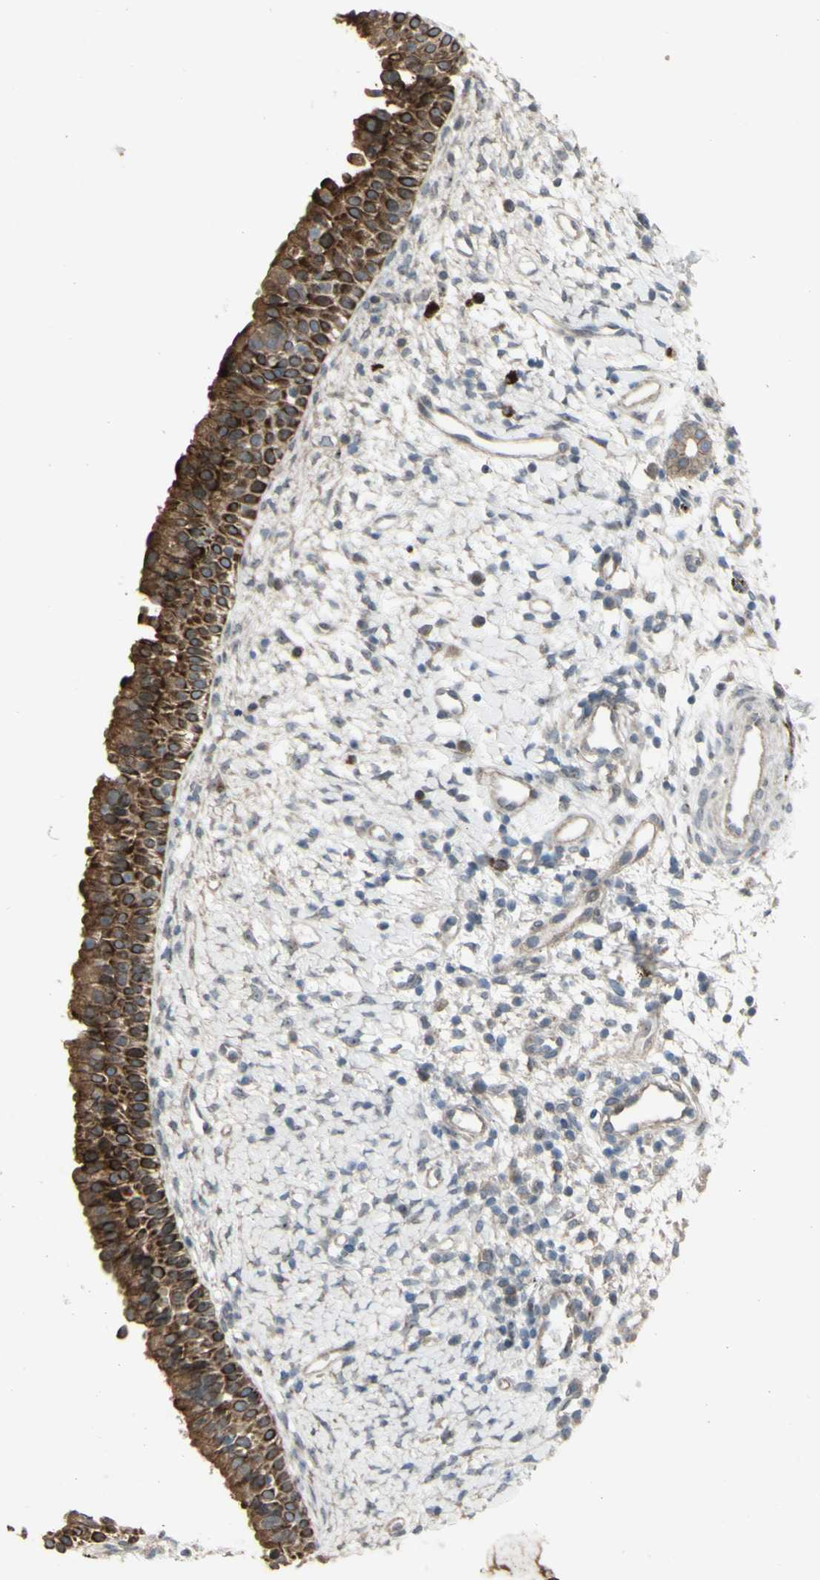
{"staining": {"intensity": "strong", "quantity": ">75%", "location": "cytoplasmic/membranous"}, "tissue": "nasopharynx", "cell_type": "Respiratory epithelial cells", "image_type": "normal", "snomed": [{"axis": "morphology", "description": "Normal tissue, NOS"}, {"axis": "topography", "description": "Nasopharynx"}], "caption": "The image demonstrates staining of normal nasopharynx, revealing strong cytoplasmic/membranous protein expression (brown color) within respiratory epithelial cells. Using DAB (brown) and hematoxylin (blue) stains, captured at high magnification using brightfield microscopy.", "gene": "GRAMD1B", "patient": {"sex": "male", "age": 22}}